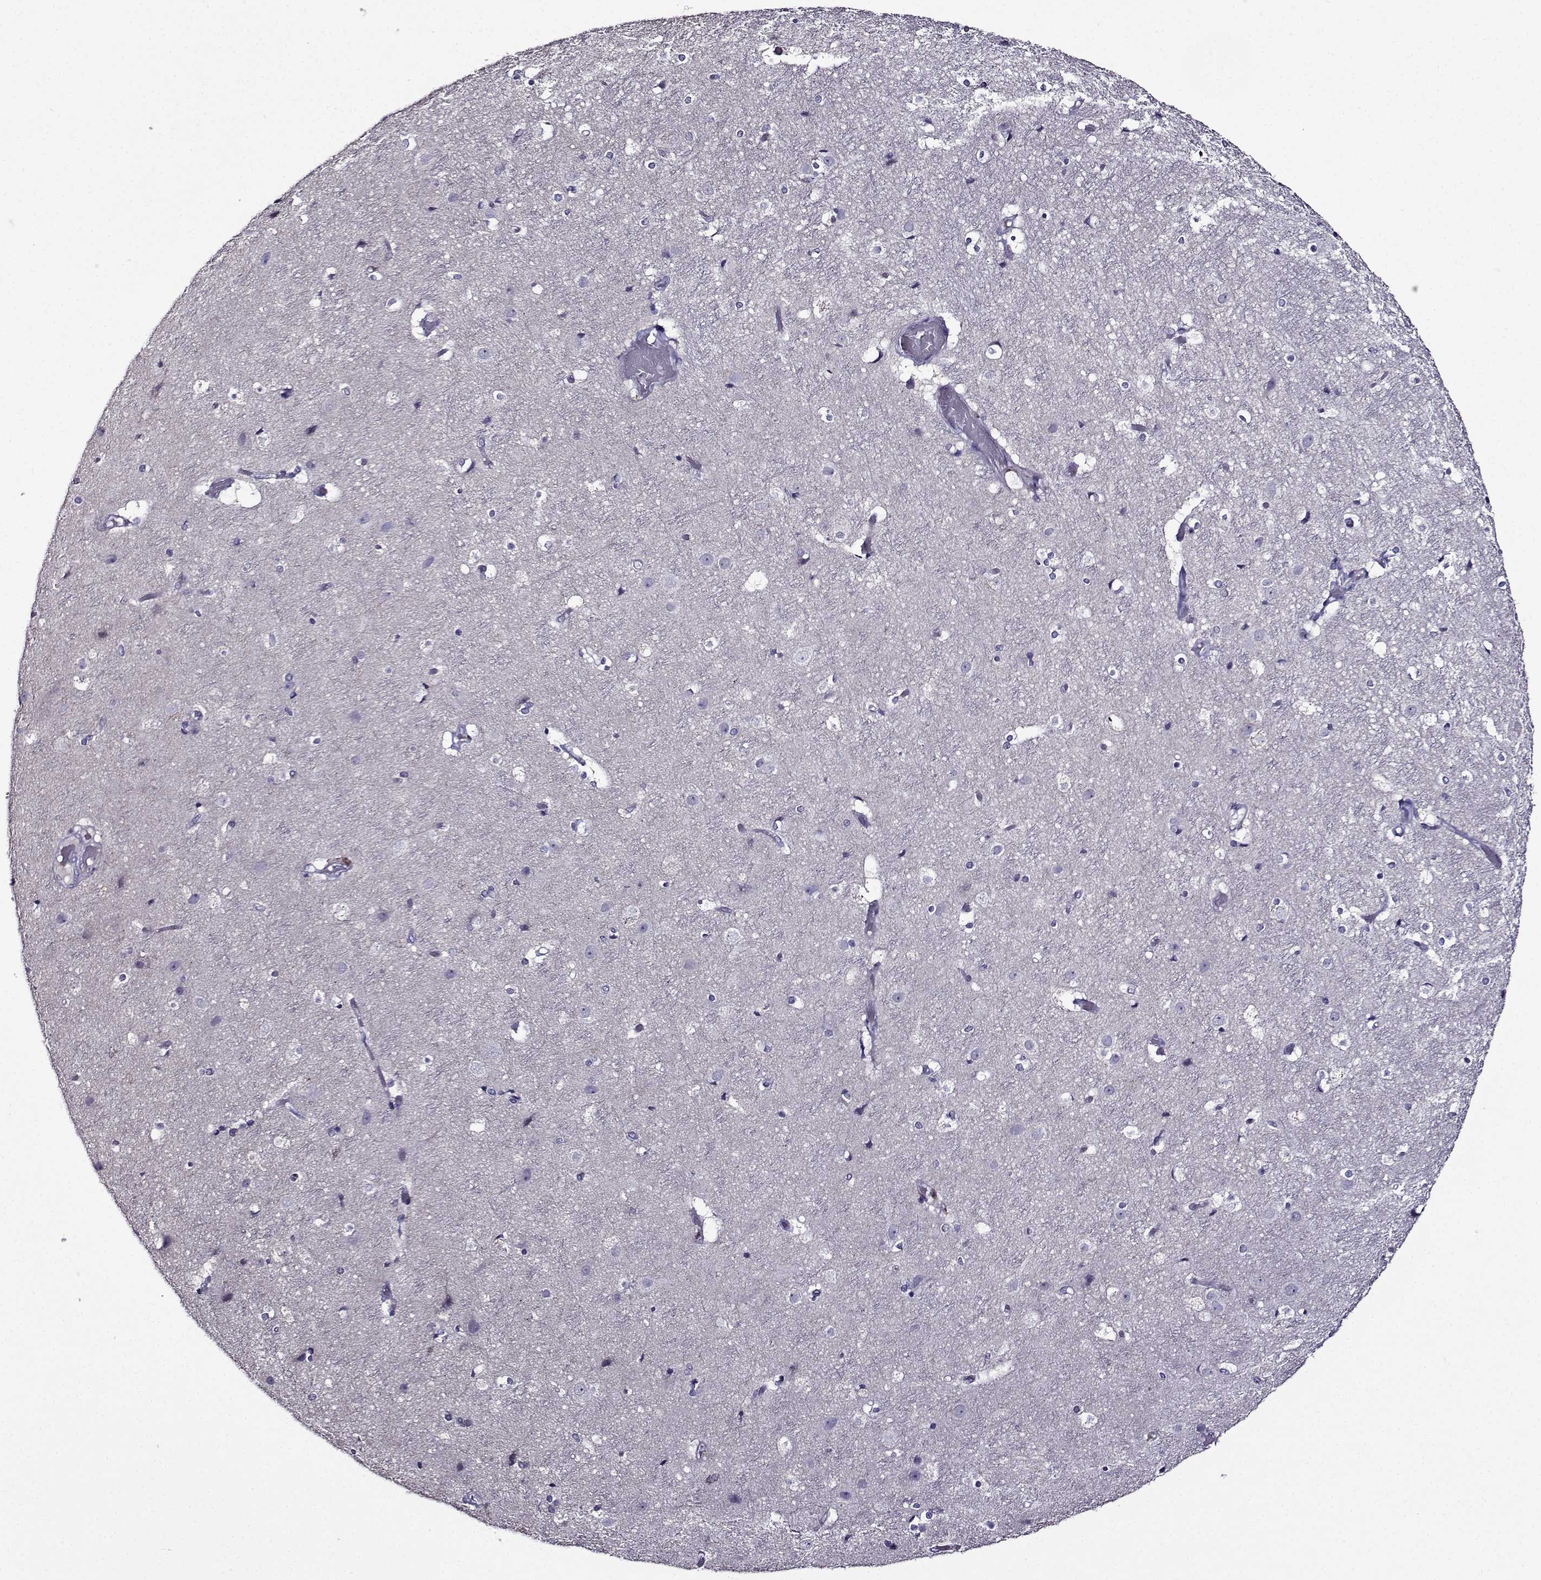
{"staining": {"intensity": "negative", "quantity": "none", "location": "none"}, "tissue": "cerebral cortex", "cell_type": "Endothelial cells", "image_type": "normal", "snomed": [{"axis": "morphology", "description": "Normal tissue, NOS"}, {"axis": "topography", "description": "Cerebral cortex"}], "caption": "The micrograph displays no staining of endothelial cells in unremarkable cerebral cortex.", "gene": "TMEM266", "patient": {"sex": "female", "age": 52}}